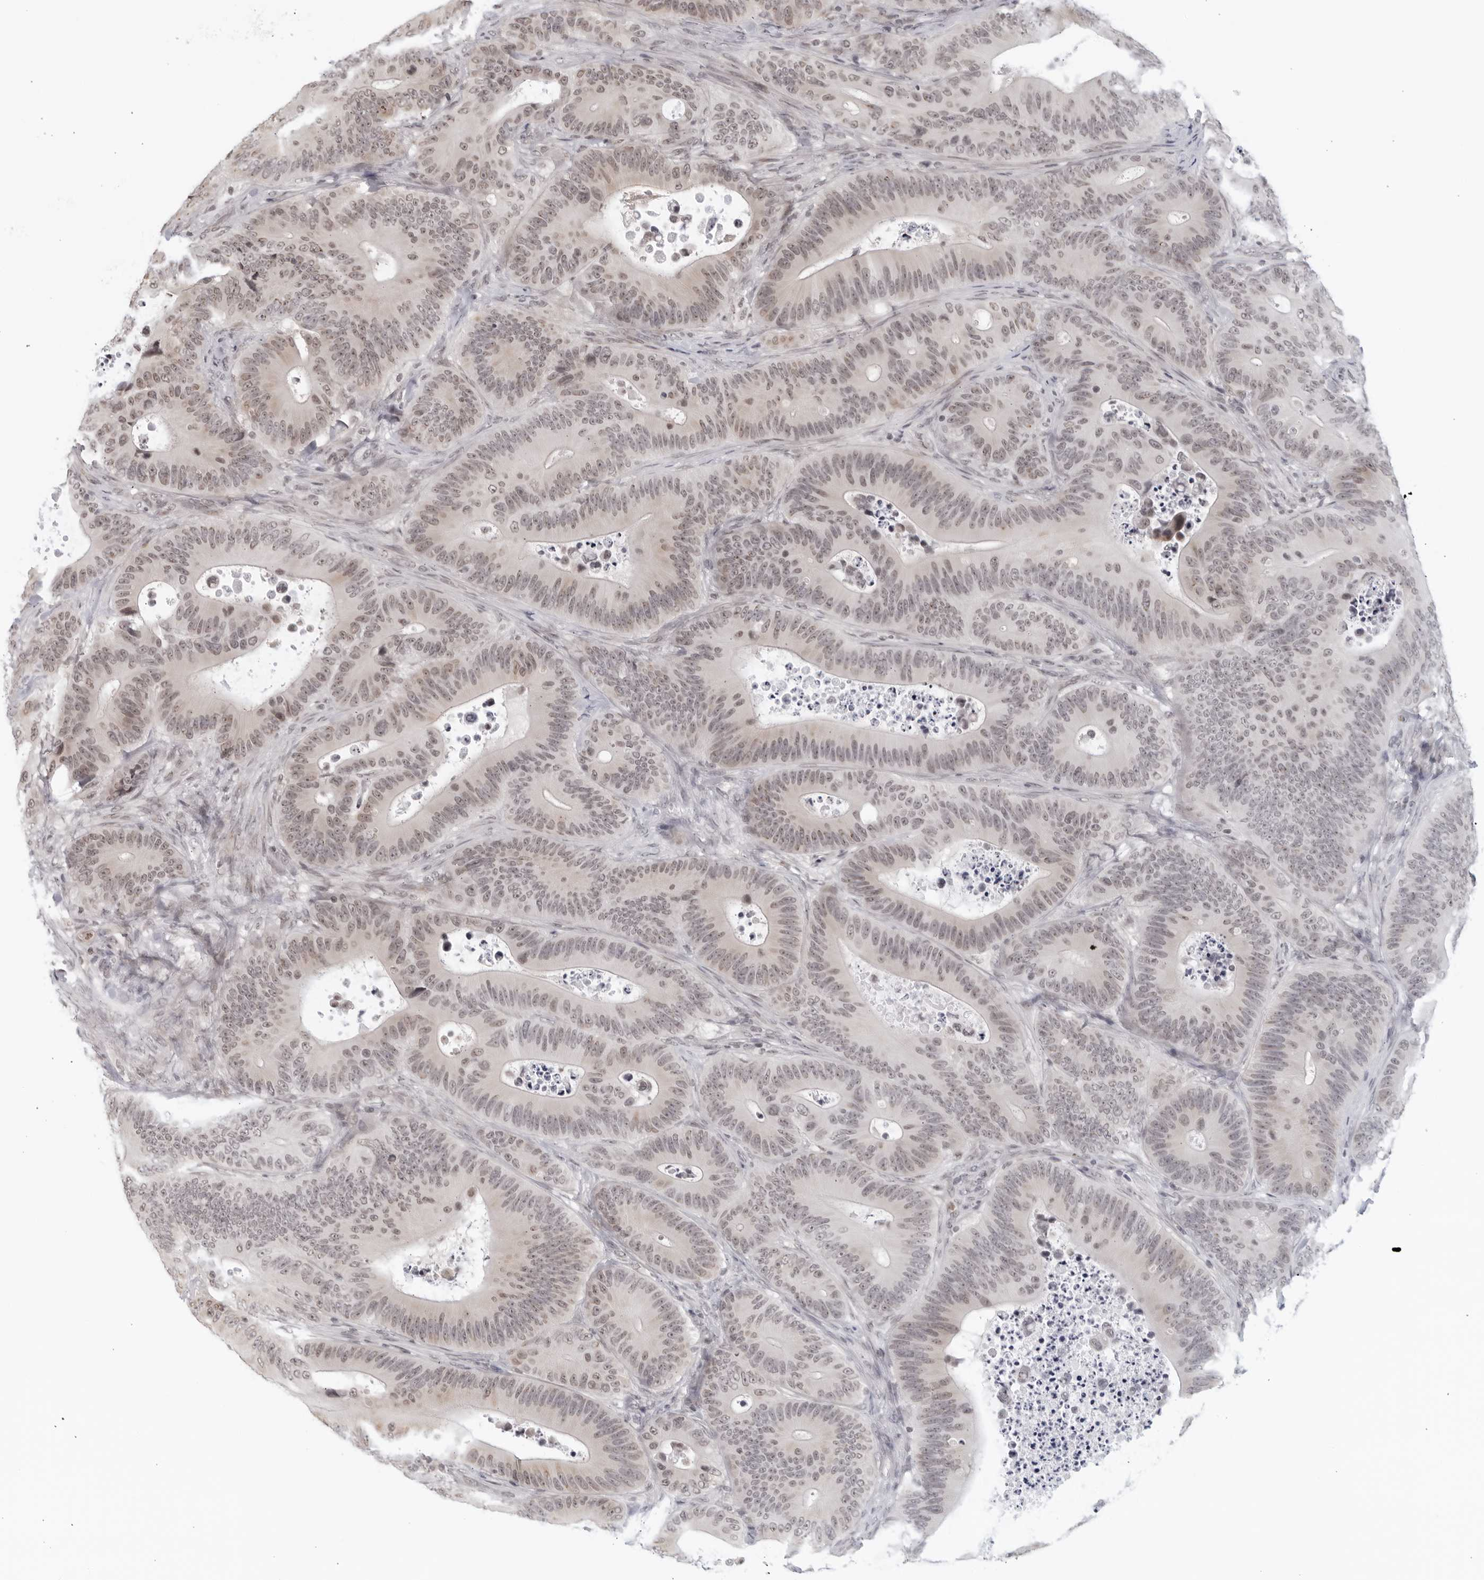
{"staining": {"intensity": "weak", "quantity": "25%-75%", "location": "nuclear"}, "tissue": "colorectal cancer", "cell_type": "Tumor cells", "image_type": "cancer", "snomed": [{"axis": "morphology", "description": "Adenocarcinoma, NOS"}, {"axis": "topography", "description": "Colon"}], "caption": "Colorectal cancer tissue displays weak nuclear expression in approximately 25%-75% of tumor cells, visualized by immunohistochemistry.", "gene": "RAB11FIP3", "patient": {"sex": "male", "age": 83}}